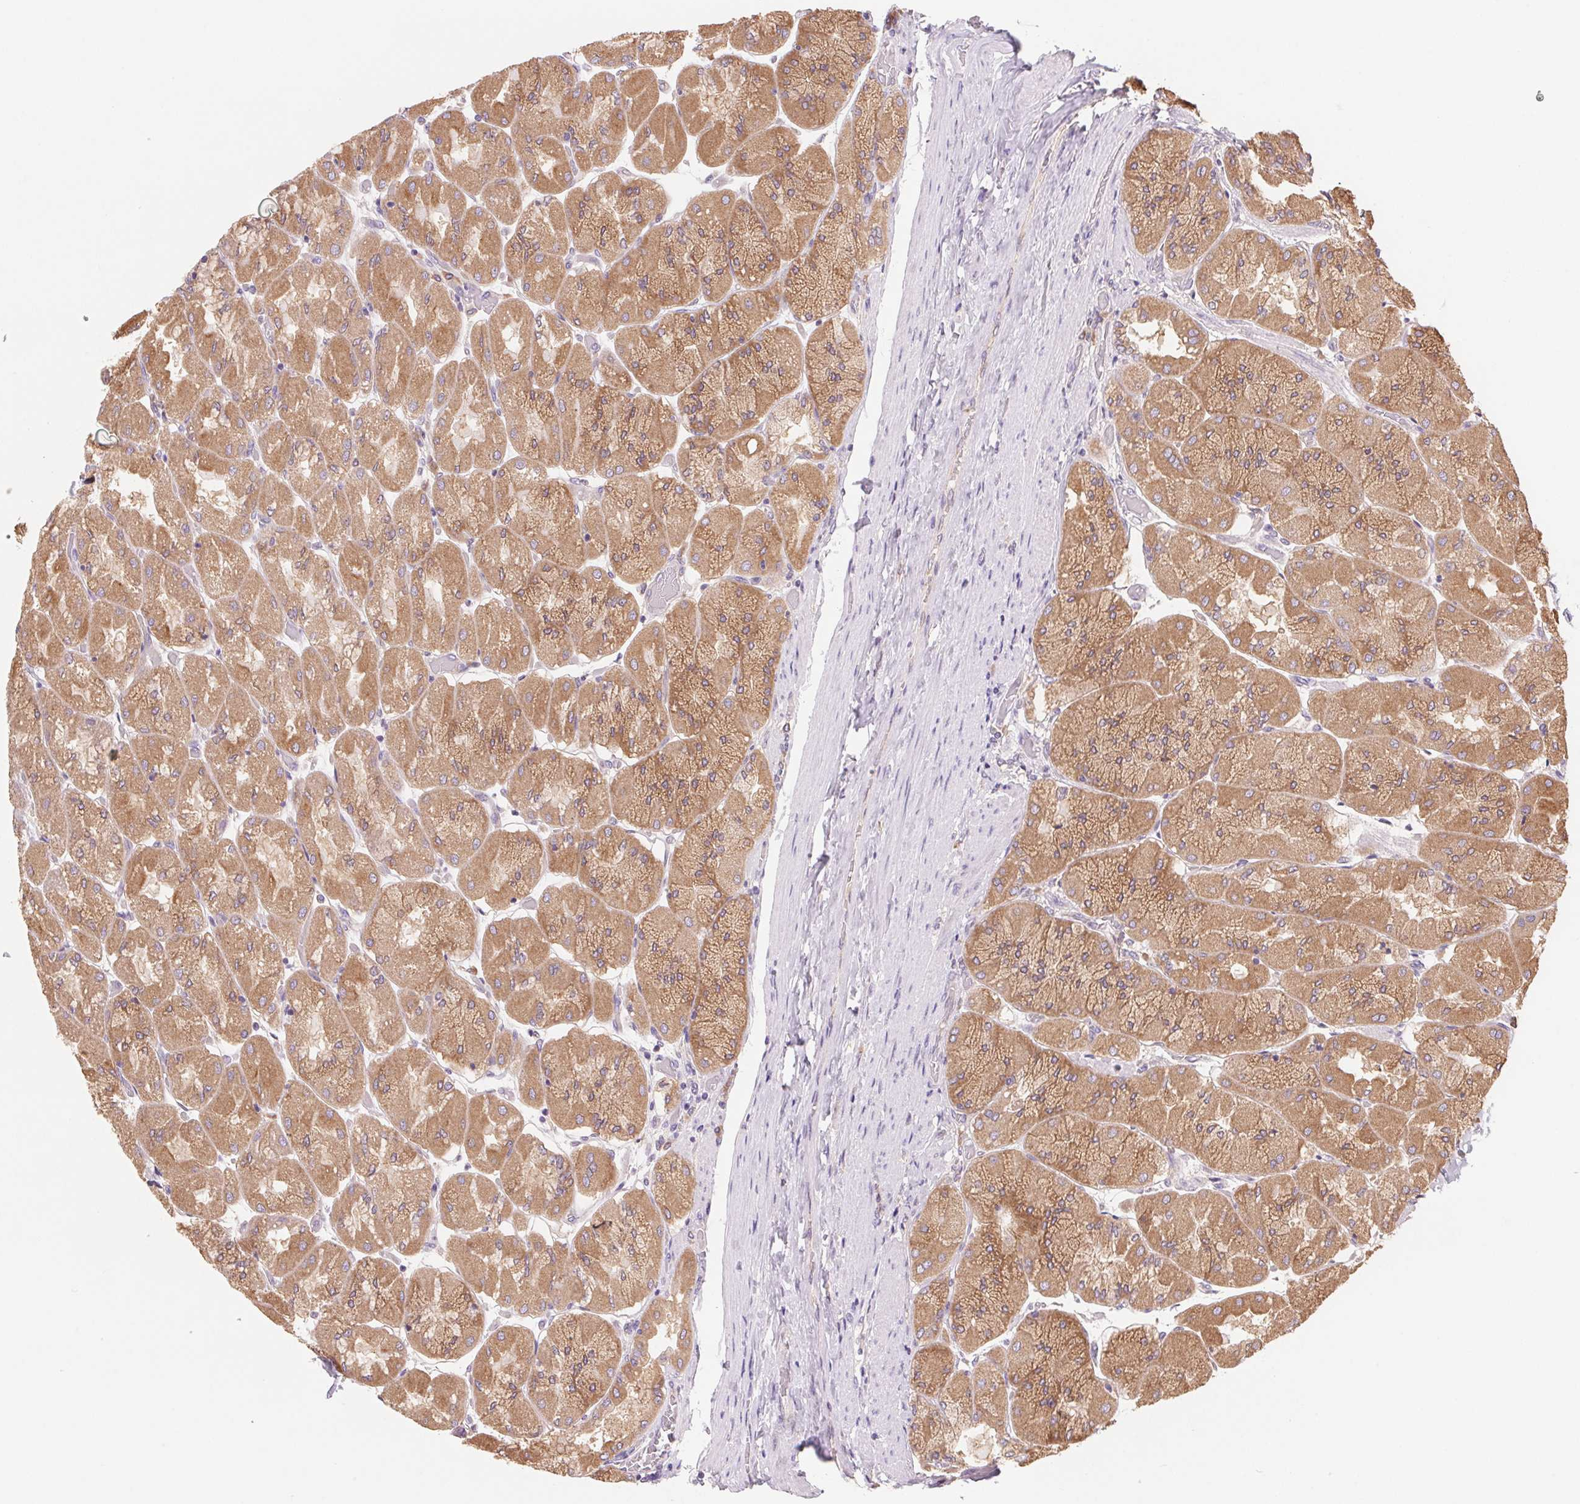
{"staining": {"intensity": "moderate", "quantity": ">75%", "location": "cytoplasmic/membranous"}, "tissue": "stomach", "cell_type": "Glandular cells", "image_type": "normal", "snomed": [{"axis": "morphology", "description": "Normal tissue, NOS"}, {"axis": "topography", "description": "Stomach"}], "caption": "Immunohistochemistry (IHC) image of normal stomach: stomach stained using immunohistochemistry exhibits medium levels of moderate protein expression localized specifically in the cytoplasmic/membranous of glandular cells, appearing as a cytoplasmic/membranous brown color.", "gene": "RAB1A", "patient": {"sex": "female", "age": 61}}